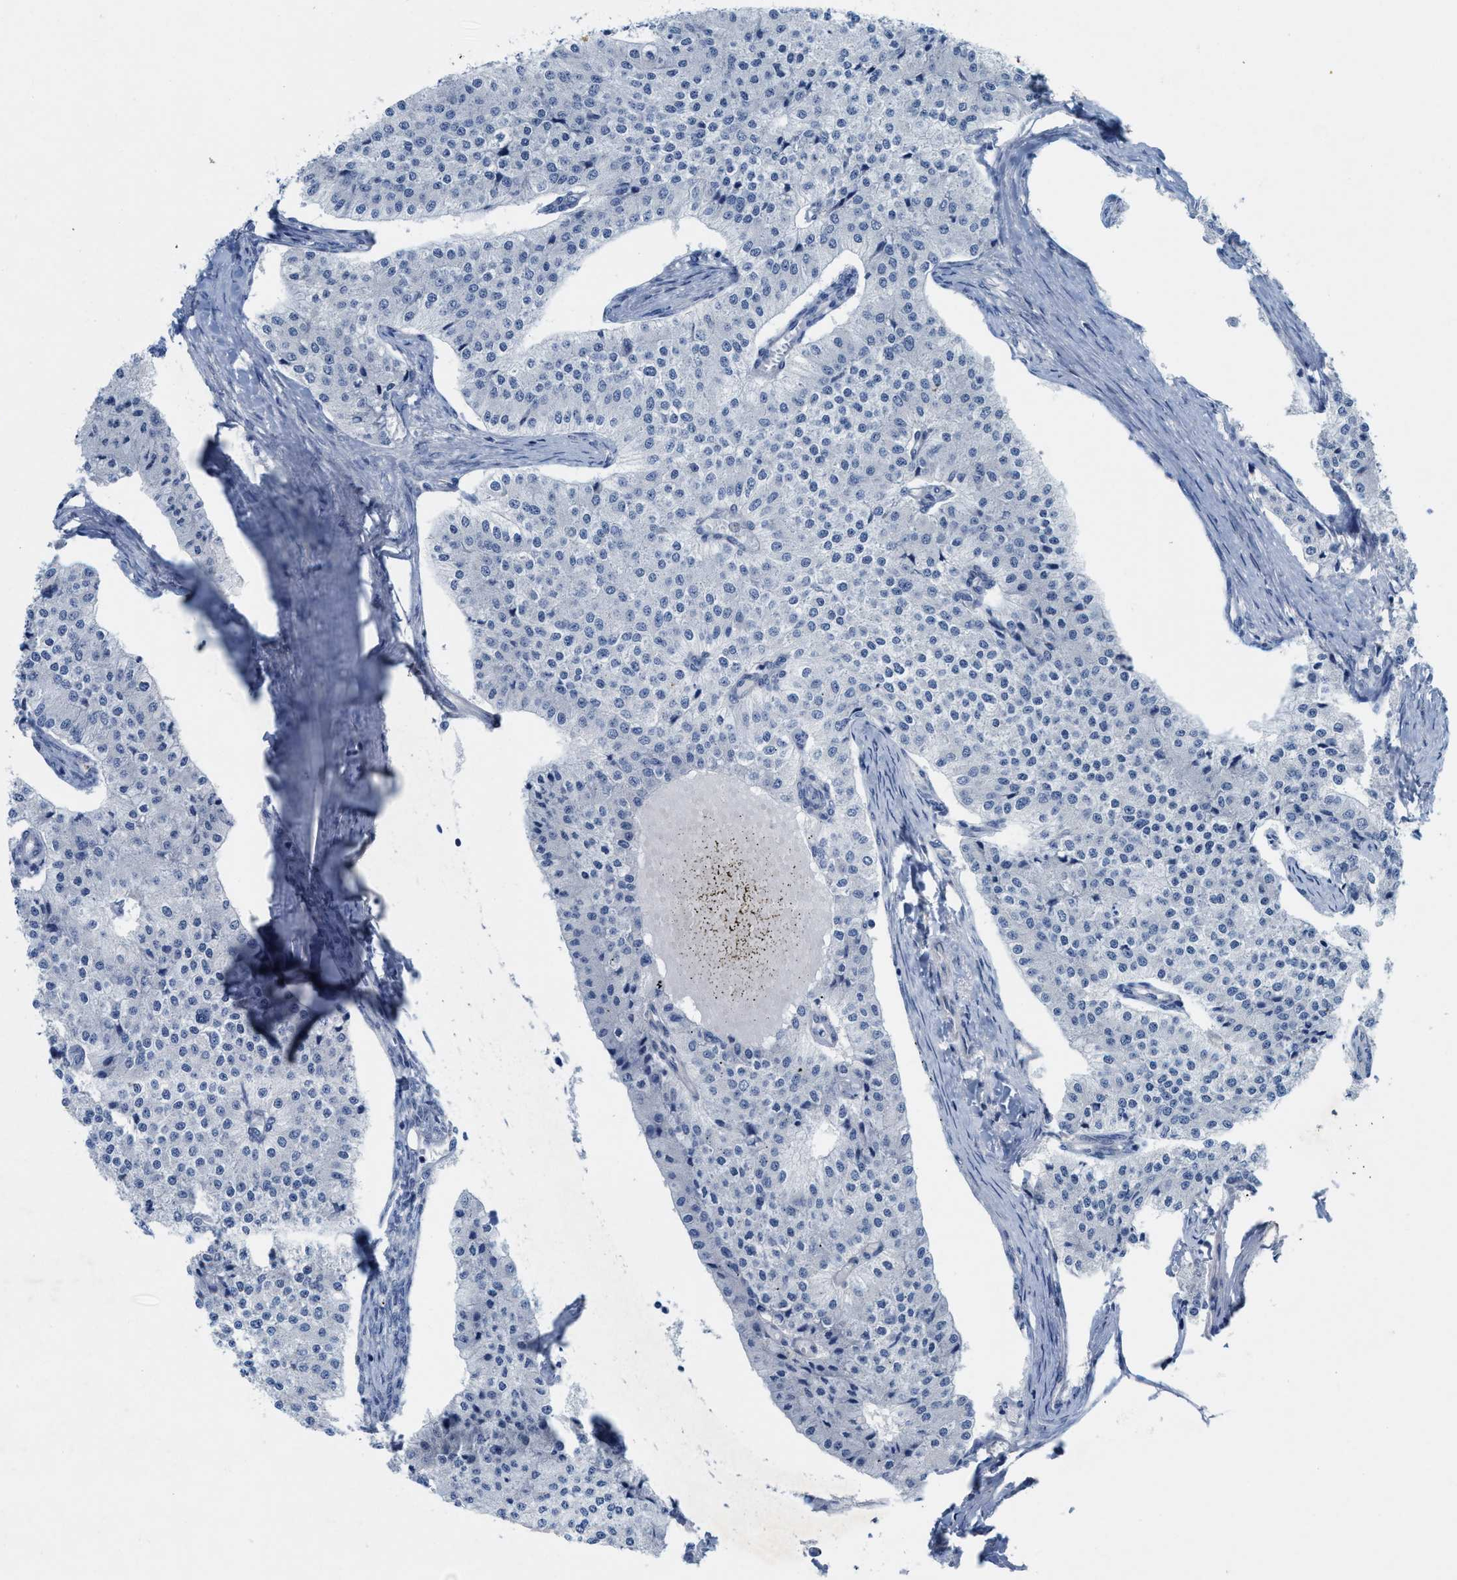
{"staining": {"intensity": "negative", "quantity": "none", "location": "none"}, "tissue": "carcinoid", "cell_type": "Tumor cells", "image_type": "cancer", "snomed": [{"axis": "morphology", "description": "Carcinoid, malignant, NOS"}, {"axis": "topography", "description": "Colon"}], "caption": "This micrograph is of carcinoid (malignant) stained with immunohistochemistry (IHC) to label a protein in brown with the nuclei are counter-stained blue. There is no positivity in tumor cells.", "gene": "CPA2", "patient": {"sex": "female", "age": 52}}